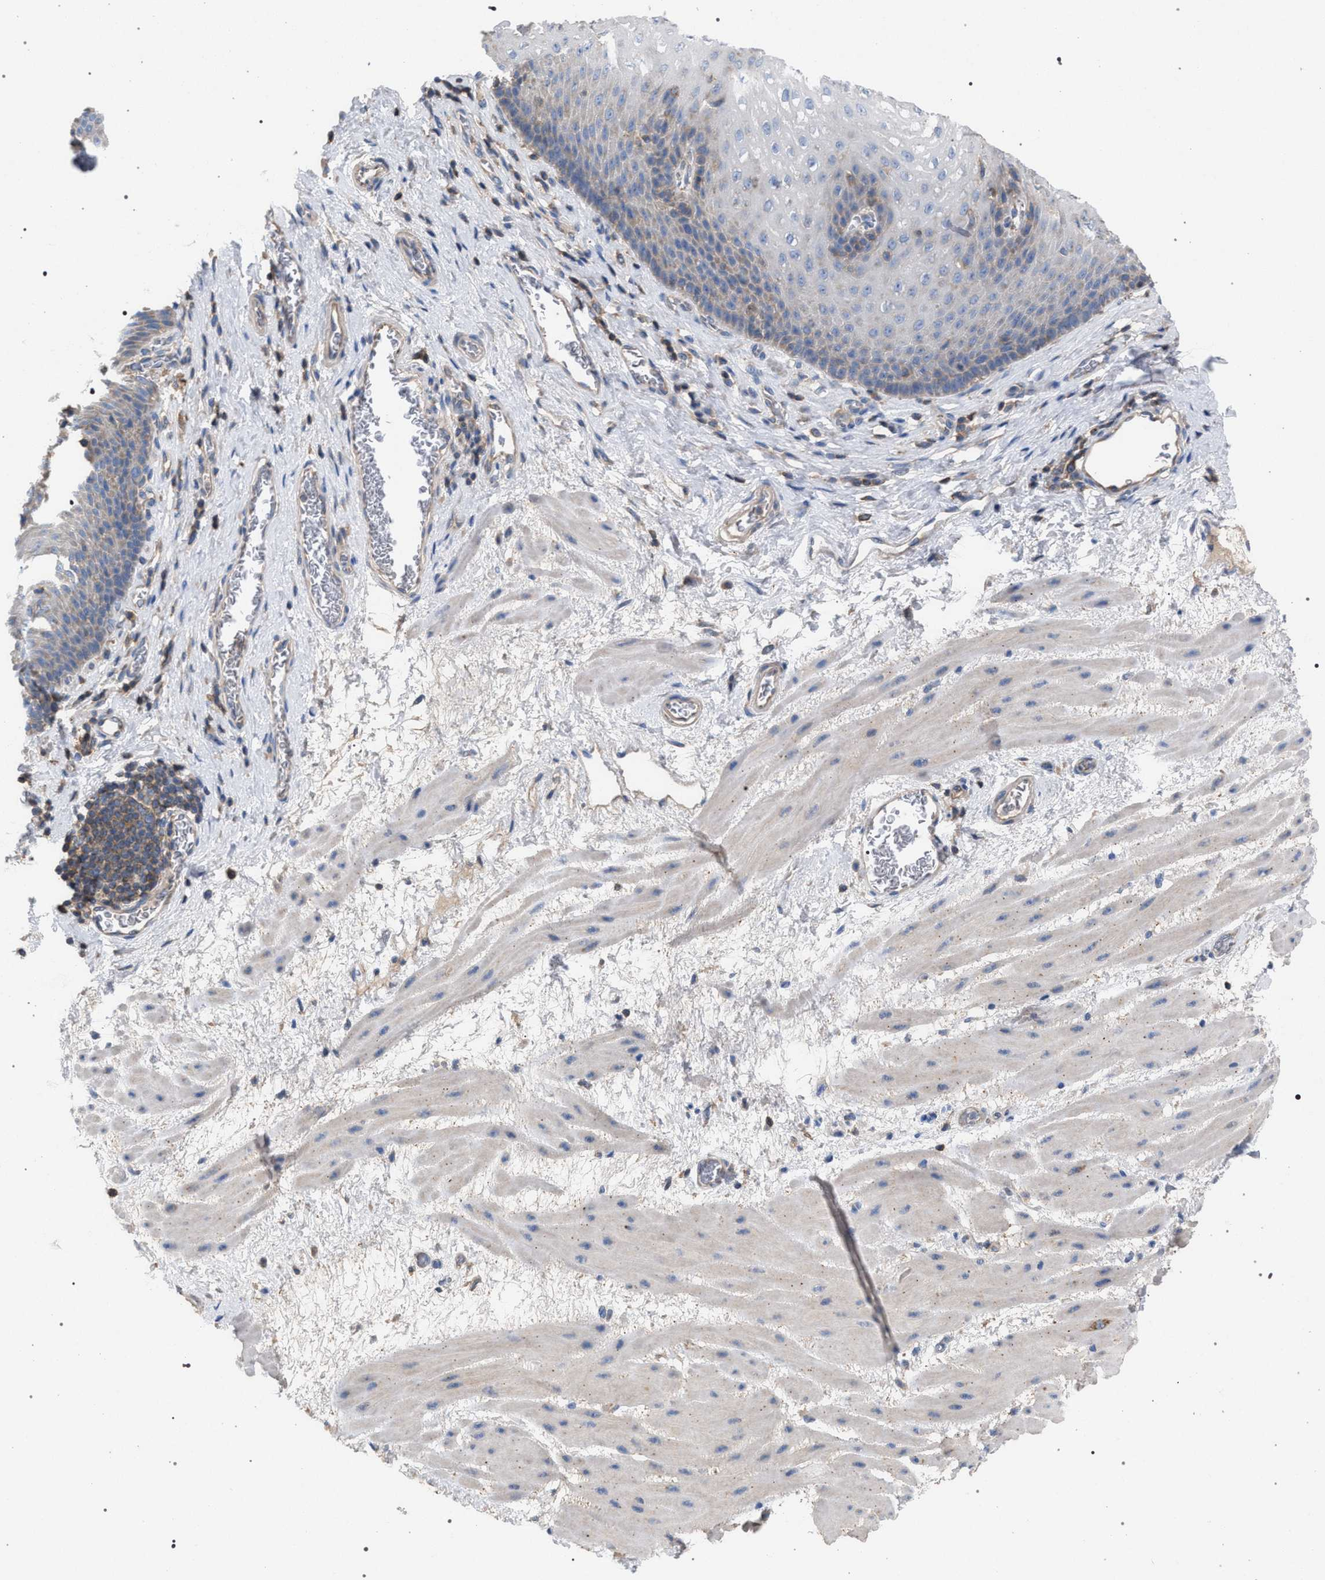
{"staining": {"intensity": "weak", "quantity": "<25%", "location": "cytoplasmic/membranous"}, "tissue": "esophagus", "cell_type": "Squamous epithelial cells", "image_type": "normal", "snomed": [{"axis": "morphology", "description": "Normal tissue, NOS"}, {"axis": "topography", "description": "Esophagus"}], "caption": "The photomicrograph exhibits no significant staining in squamous epithelial cells of esophagus.", "gene": "VPS13A", "patient": {"sex": "male", "age": 48}}